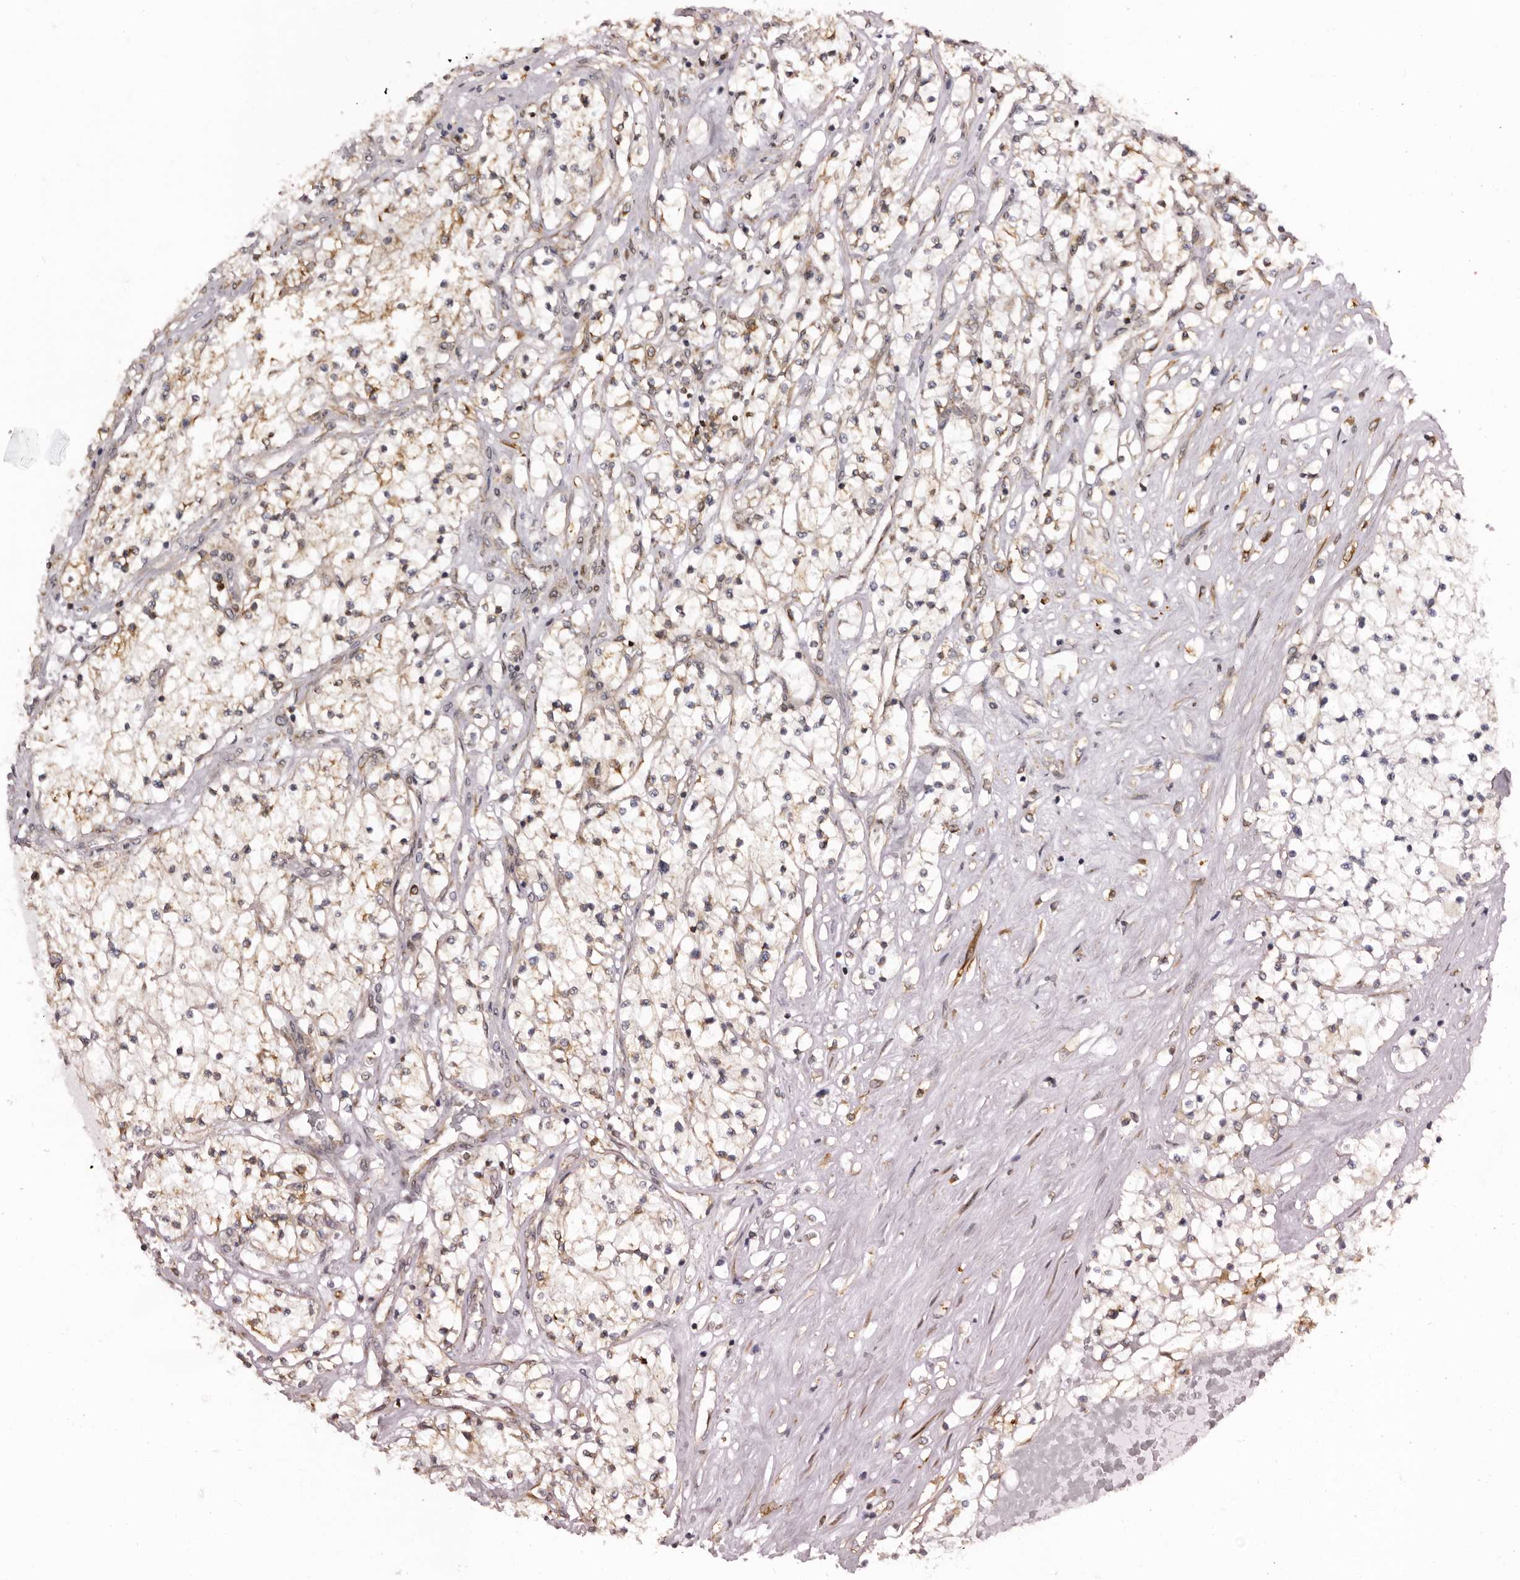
{"staining": {"intensity": "weak", "quantity": ">75%", "location": "cytoplasmic/membranous"}, "tissue": "renal cancer", "cell_type": "Tumor cells", "image_type": "cancer", "snomed": [{"axis": "morphology", "description": "Normal tissue, NOS"}, {"axis": "morphology", "description": "Adenocarcinoma, NOS"}, {"axis": "topography", "description": "Kidney"}], "caption": "Immunohistochemical staining of renal cancer (adenocarcinoma) exhibits low levels of weak cytoplasmic/membranous protein staining in about >75% of tumor cells.", "gene": "C4orf3", "patient": {"sex": "male", "age": 68}}